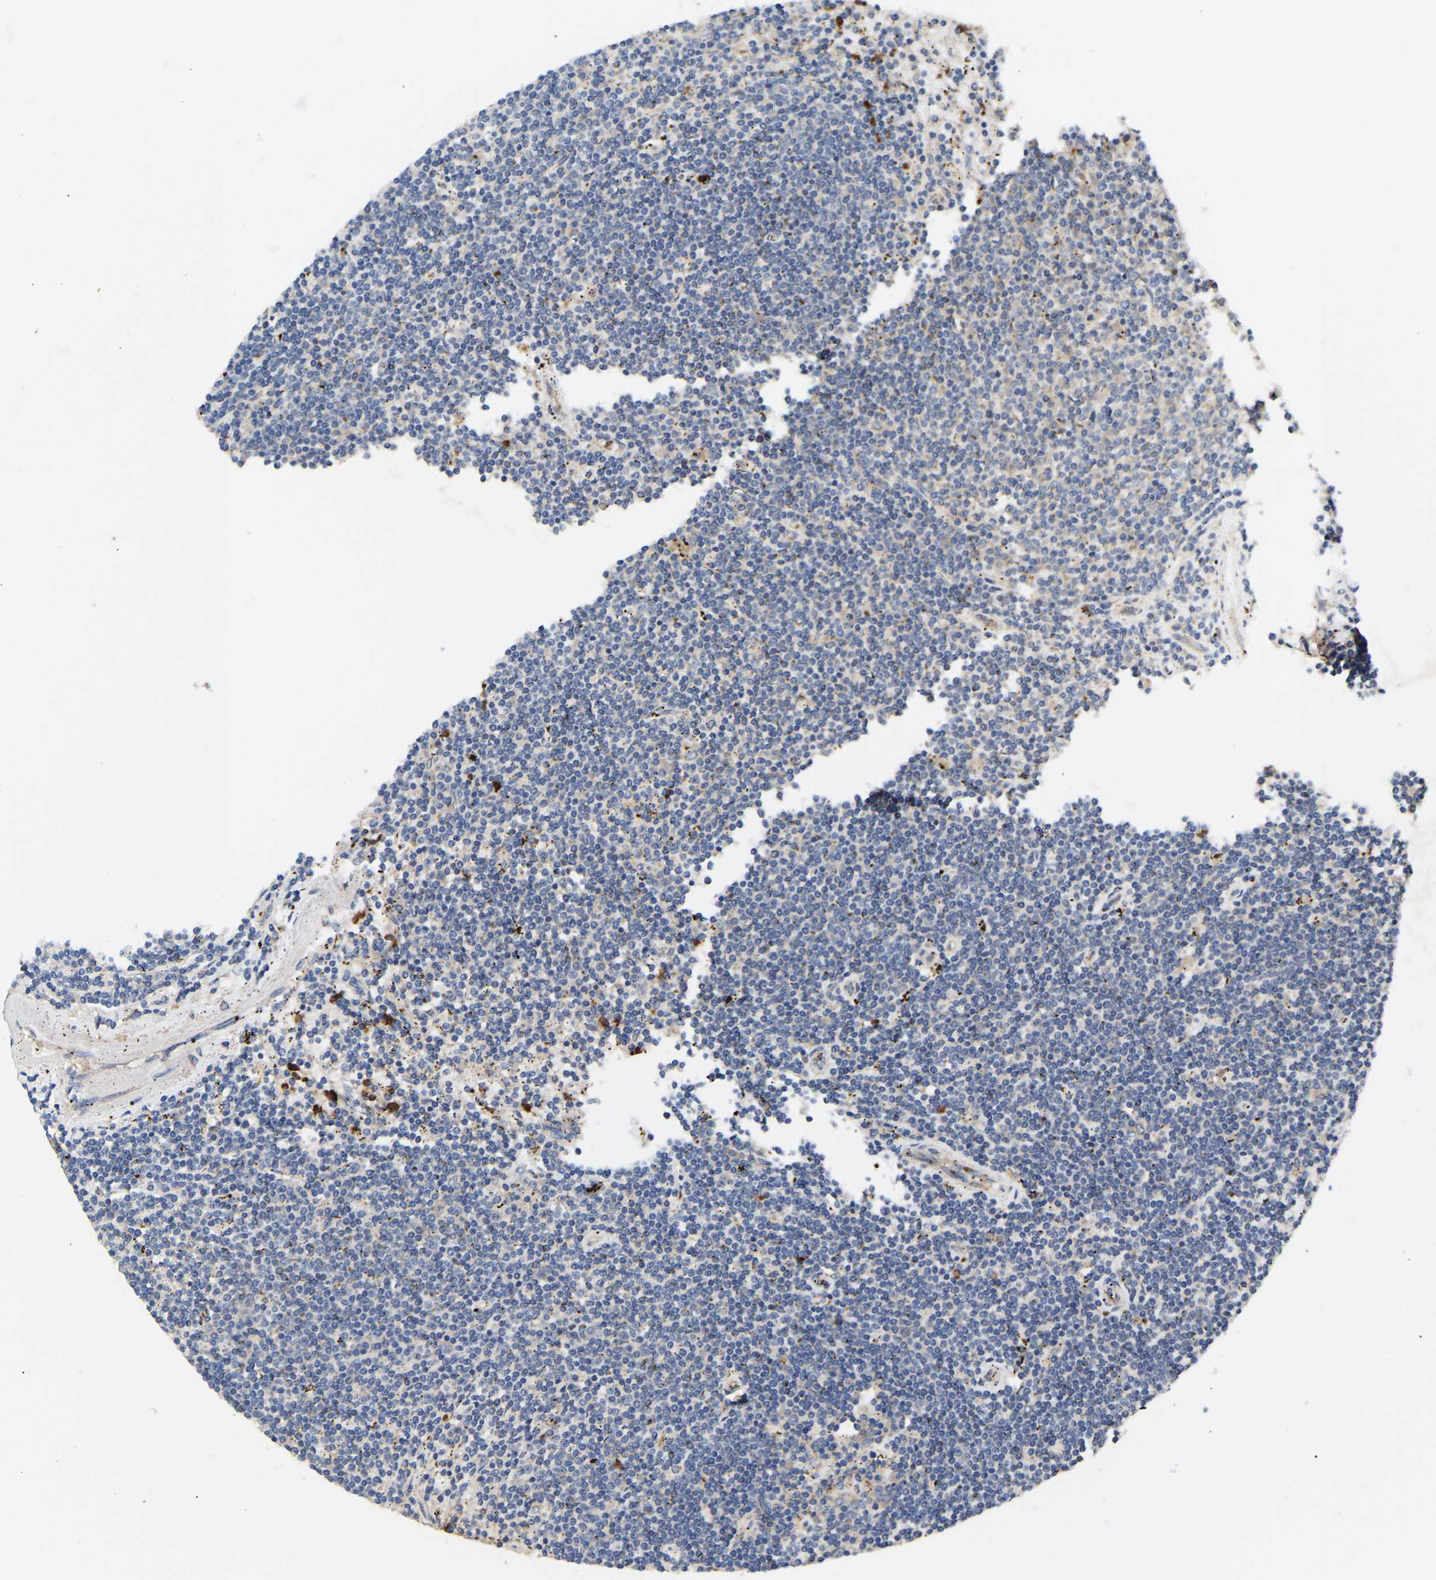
{"staining": {"intensity": "negative", "quantity": "none", "location": "none"}, "tissue": "lymphoma", "cell_type": "Tumor cells", "image_type": "cancer", "snomed": [{"axis": "morphology", "description": "Malignant lymphoma, non-Hodgkin's type, Low grade"}, {"axis": "topography", "description": "Spleen"}], "caption": "Tumor cells show no significant protein positivity in lymphoma.", "gene": "AIMP2", "patient": {"sex": "male", "age": 76}}